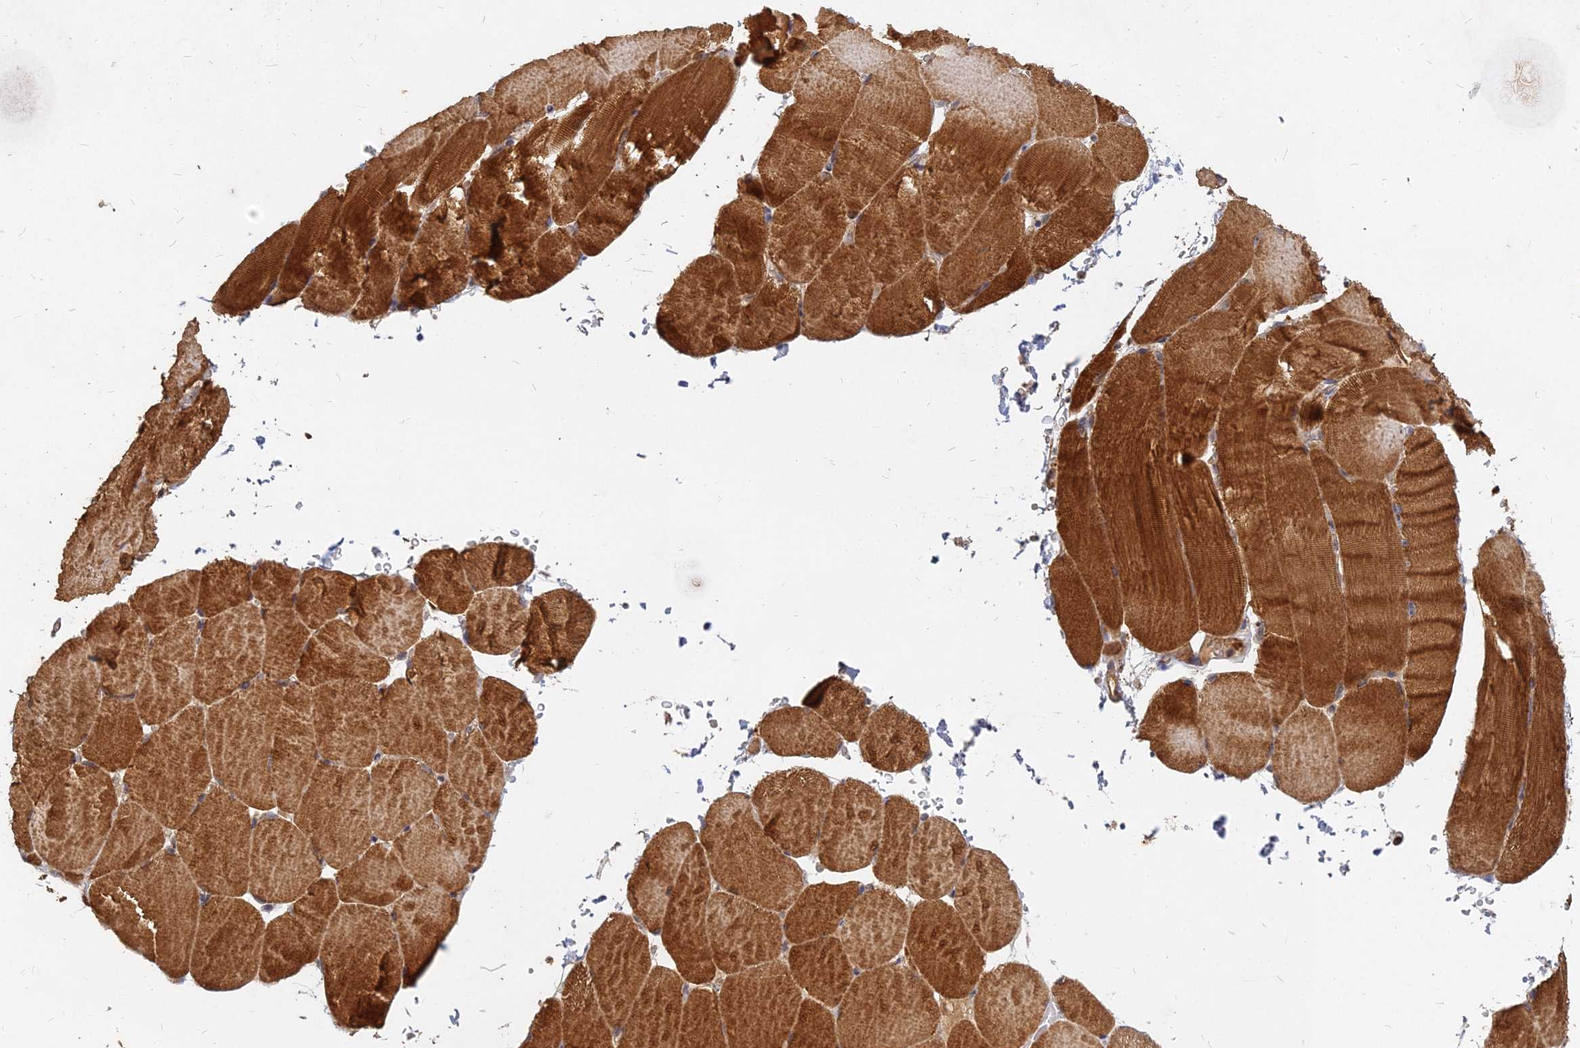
{"staining": {"intensity": "strong", "quantity": ">75%", "location": "cytoplasmic/membranous"}, "tissue": "skeletal muscle", "cell_type": "Myocytes", "image_type": "normal", "snomed": [{"axis": "morphology", "description": "Normal tissue, NOS"}, {"axis": "topography", "description": "Skeletal muscle"}, {"axis": "topography", "description": "Parathyroid gland"}], "caption": "This is an image of IHC staining of unremarkable skeletal muscle, which shows strong positivity in the cytoplasmic/membranous of myocytes.", "gene": "UBE2W", "patient": {"sex": "female", "age": 37}}